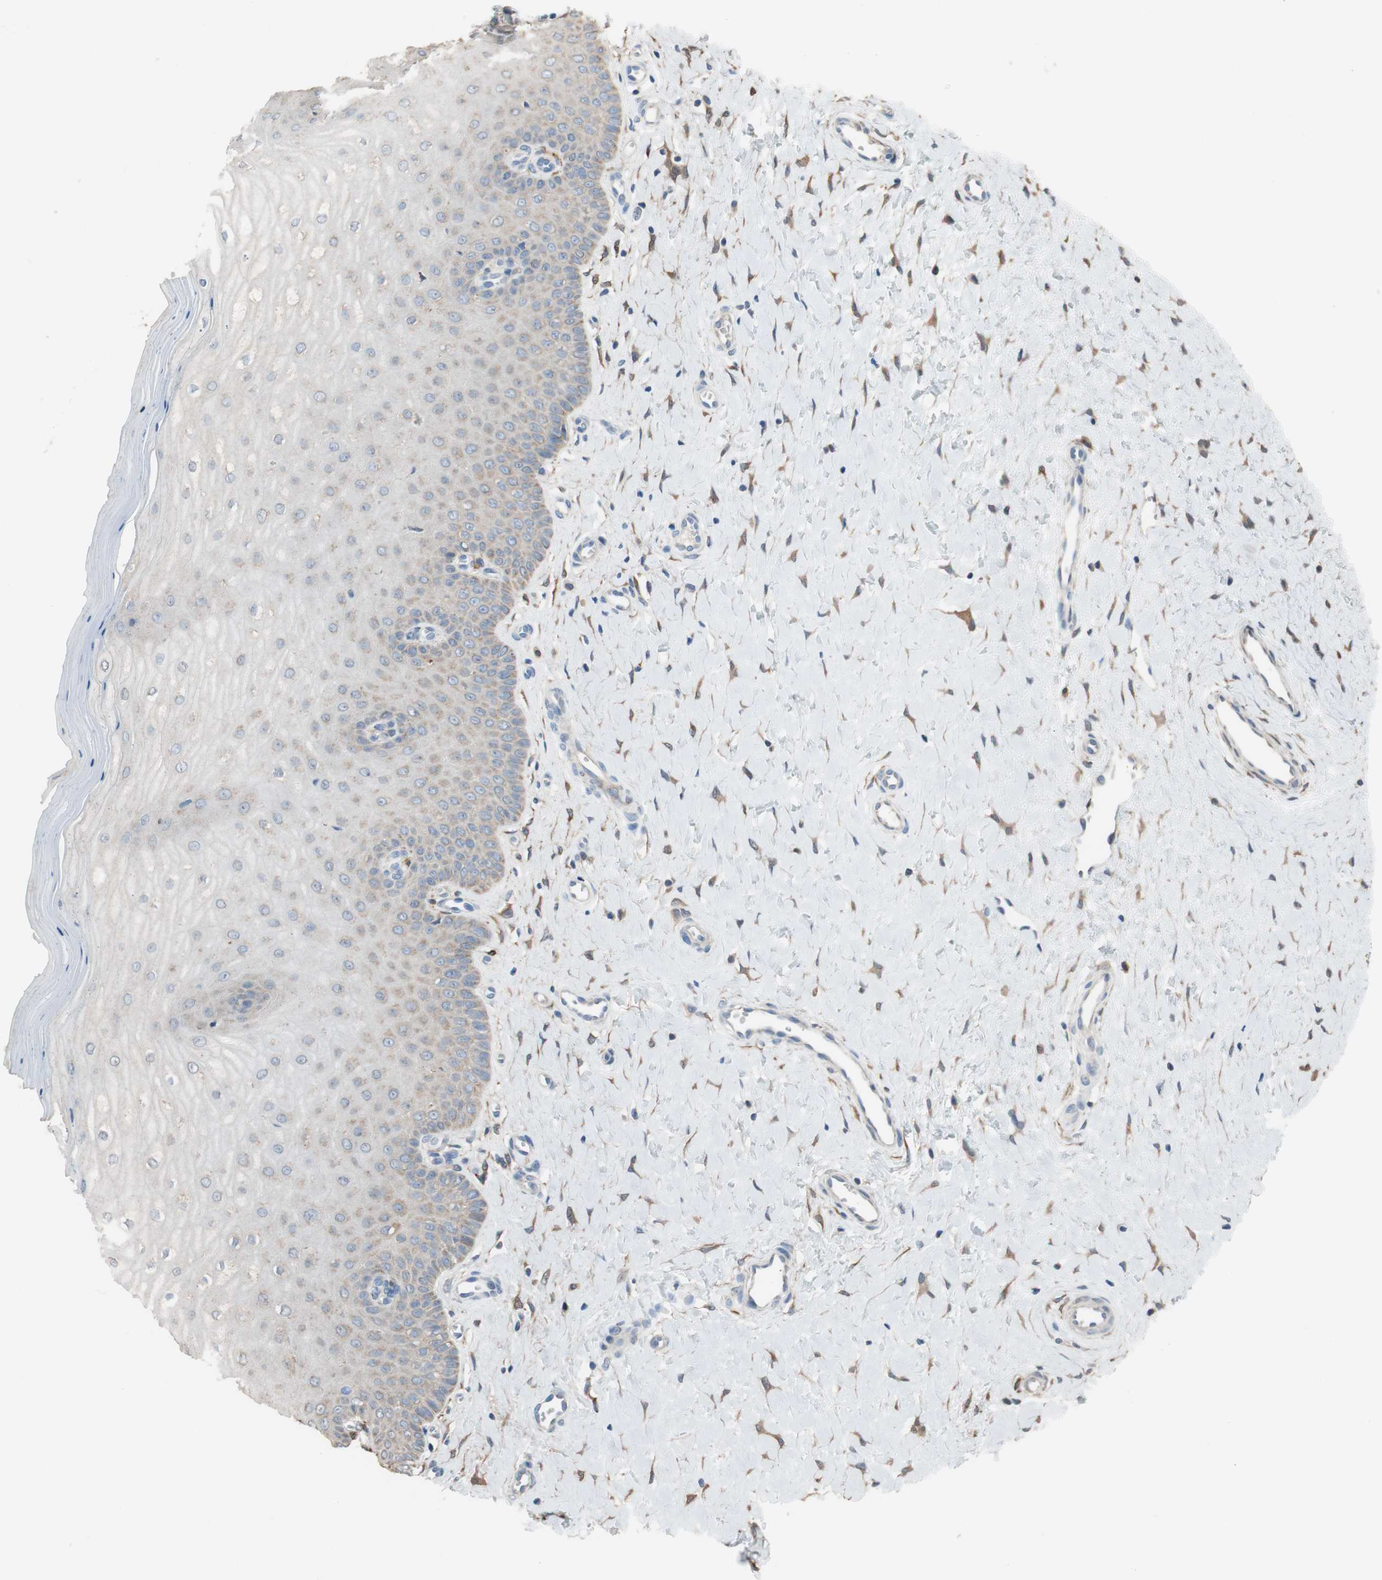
{"staining": {"intensity": "weak", "quantity": ">75%", "location": "cytoplasmic/membranous"}, "tissue": "cervix", "cell_type": "Glandular cells", "image_type": "normal", "snomed": [{"axis": "morphology", "description": "Normal tissue, NOS"}, {"axis": "topography", "description": "Cervix"}], "caption": "About >75% of glandular cells in benign human cervix show weak cytoplasmic/membranous protein staining as visualized by brown immunohistochemical staining.", "gene": "ALDH1A2", "patient": {"sex": "female", "age": 55}}